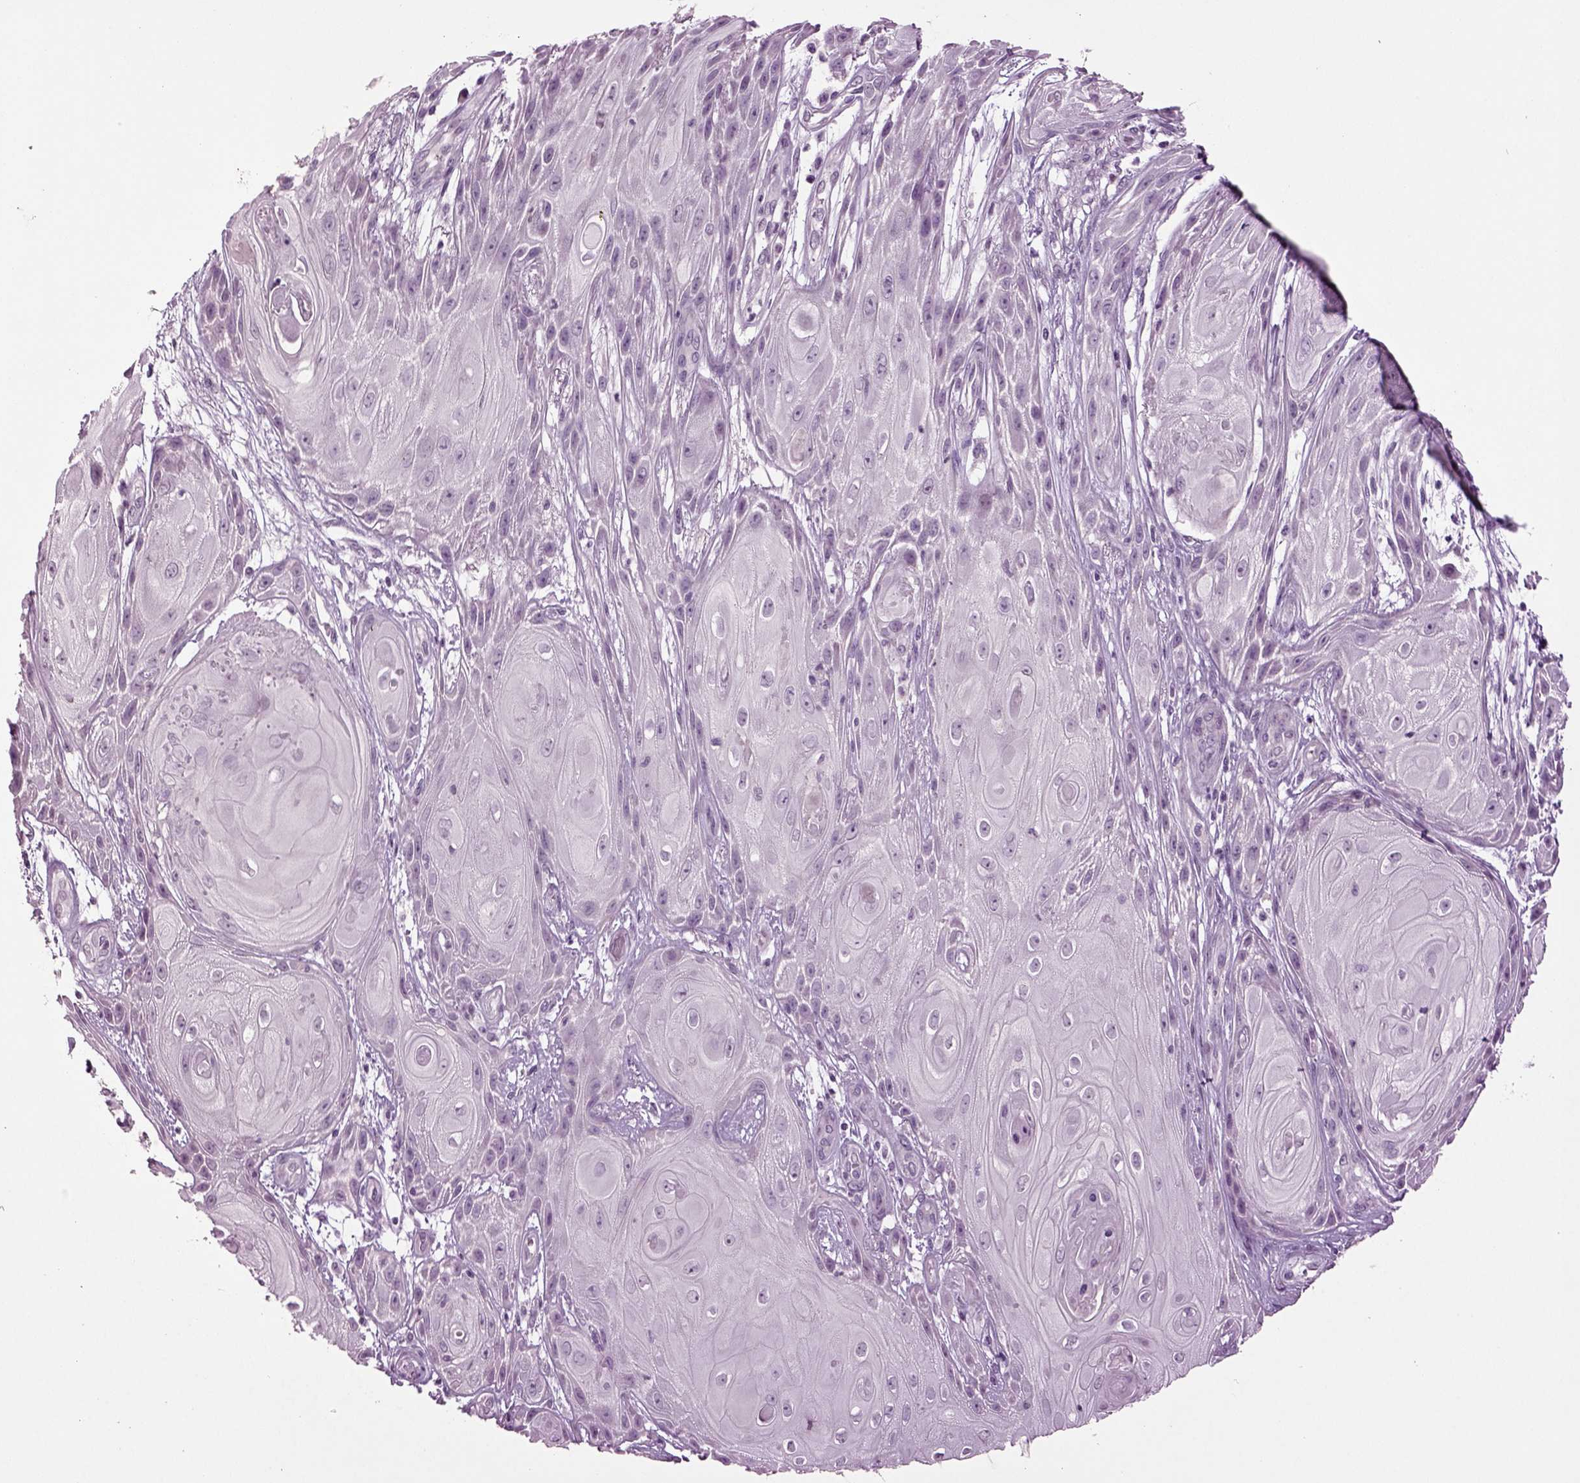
{"staining": {"intensity": "negative", "quantity": "none", "location": "none"}, "tissue": "skin cancer", "cell_type": "Tumor cells", "image_type": "cancer", "snomed": [{"axis": "morphology", "description": "Squamous cell carcinoma, NOS"}, {"axis": "topography", "description": "Skin"}], "caption": "DAB (3,3'-diaminobenzidine) immunohistochemical staining of skin squamous cell carcinoma displays no significant expression in tumor cells.", "gene": "SLC17A6", "patient": {"sex": "male", "age": 62}}